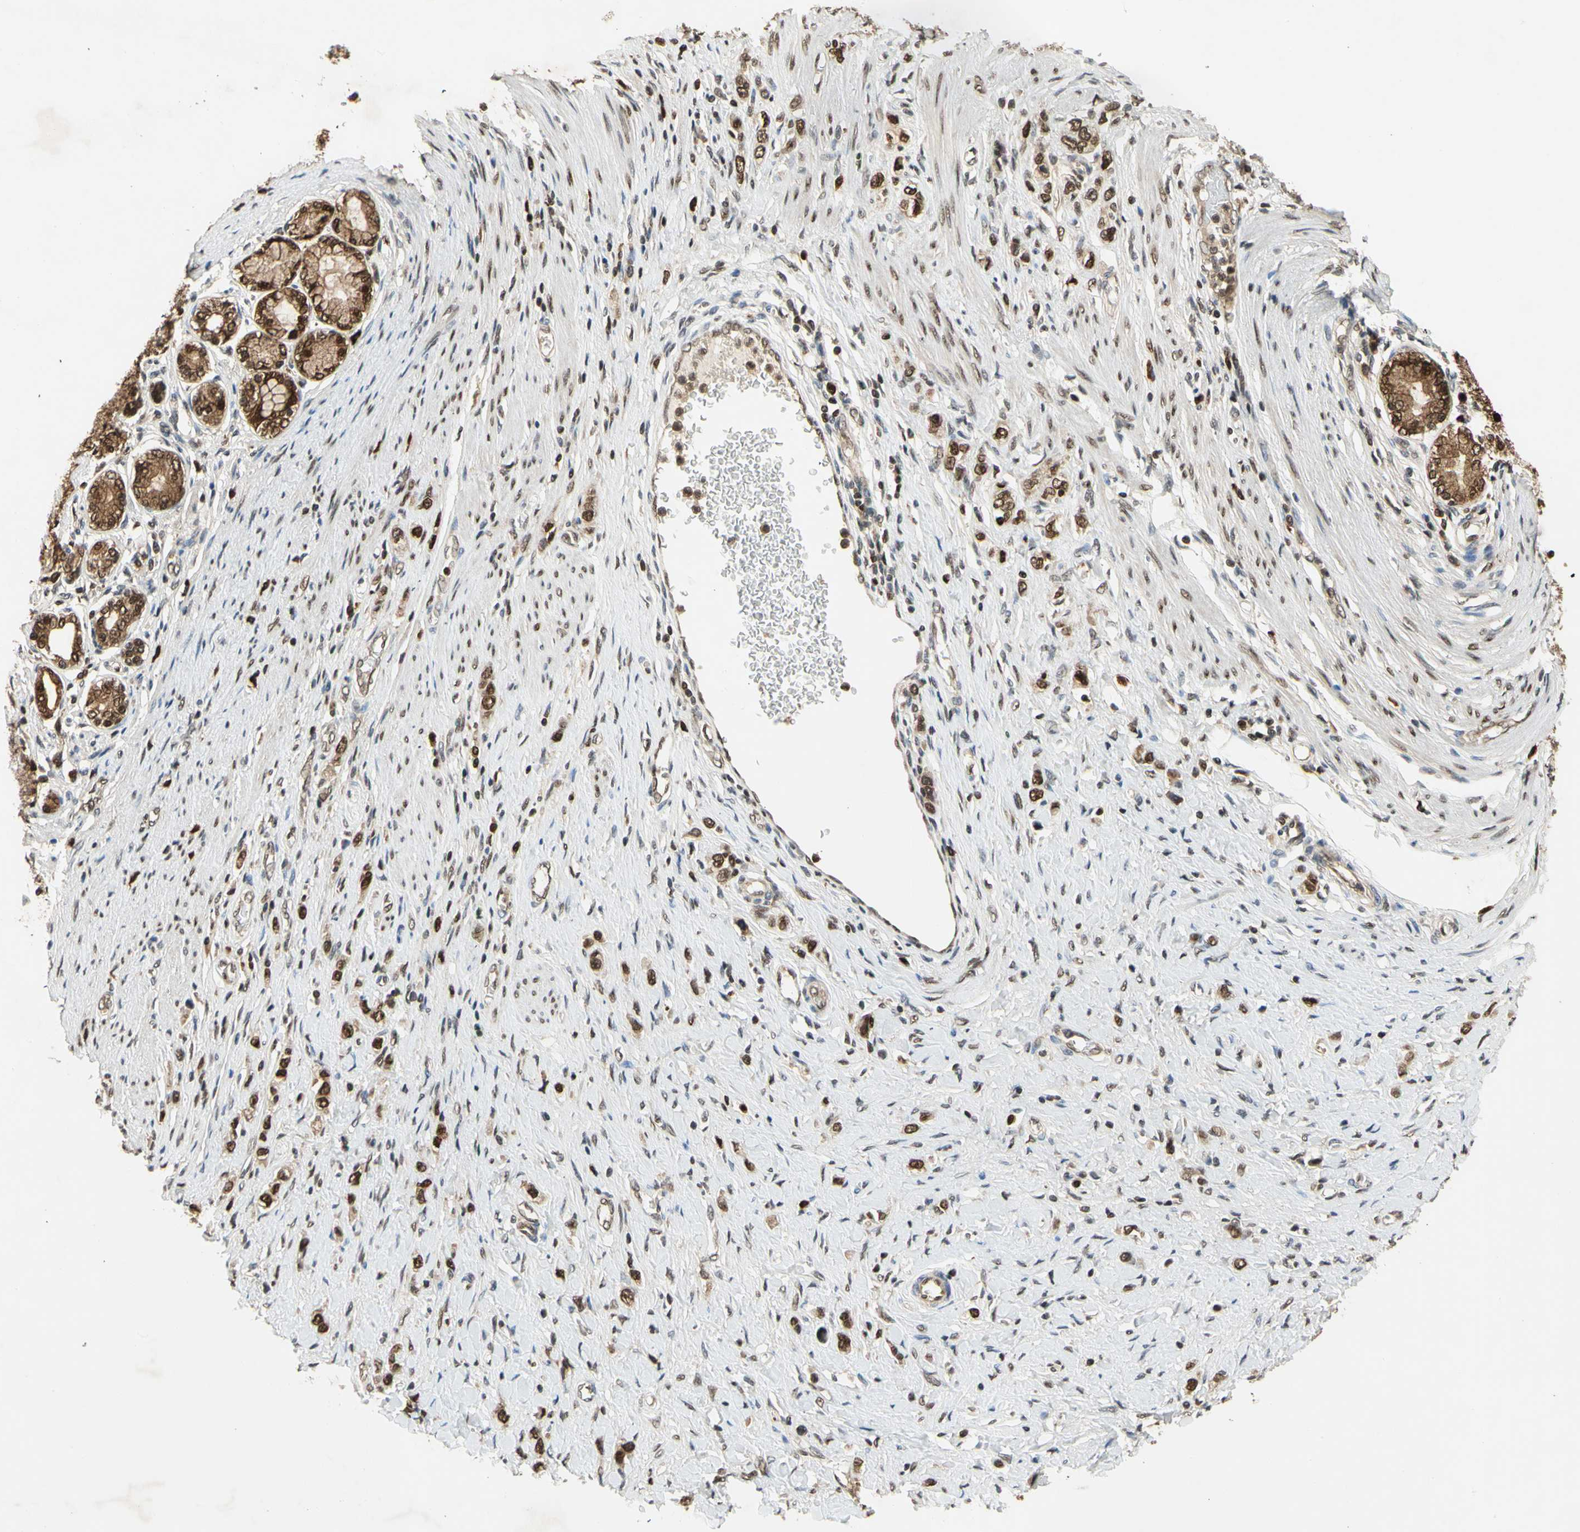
{"staining": {"intensity": "strong", "quantity": ">75%", "location": "cytoplasmic/membranous,nuclear"}, "tissue": "stomach cancer", "cell_type": "Tumor cells", "image_type": "cancer", "snomed": [{"axis": "morphology", "description": "Normal tissue, NOS"}, {"axis": "morphology", "description": "Adenocarcinoma, NOS"}, {"axis": "topography", "description": "Stomach, upper"}, {"axis": "topography", "description": "Stomach"}], "caption": "Protein analysis of adenocarcinoma (stomach) tissue displays strong cytoplasmic/membranous and nuclear expression in about >75% of tumor cells.", "gene": "GSR", "patient": {"sex": "female", "age": 65}}